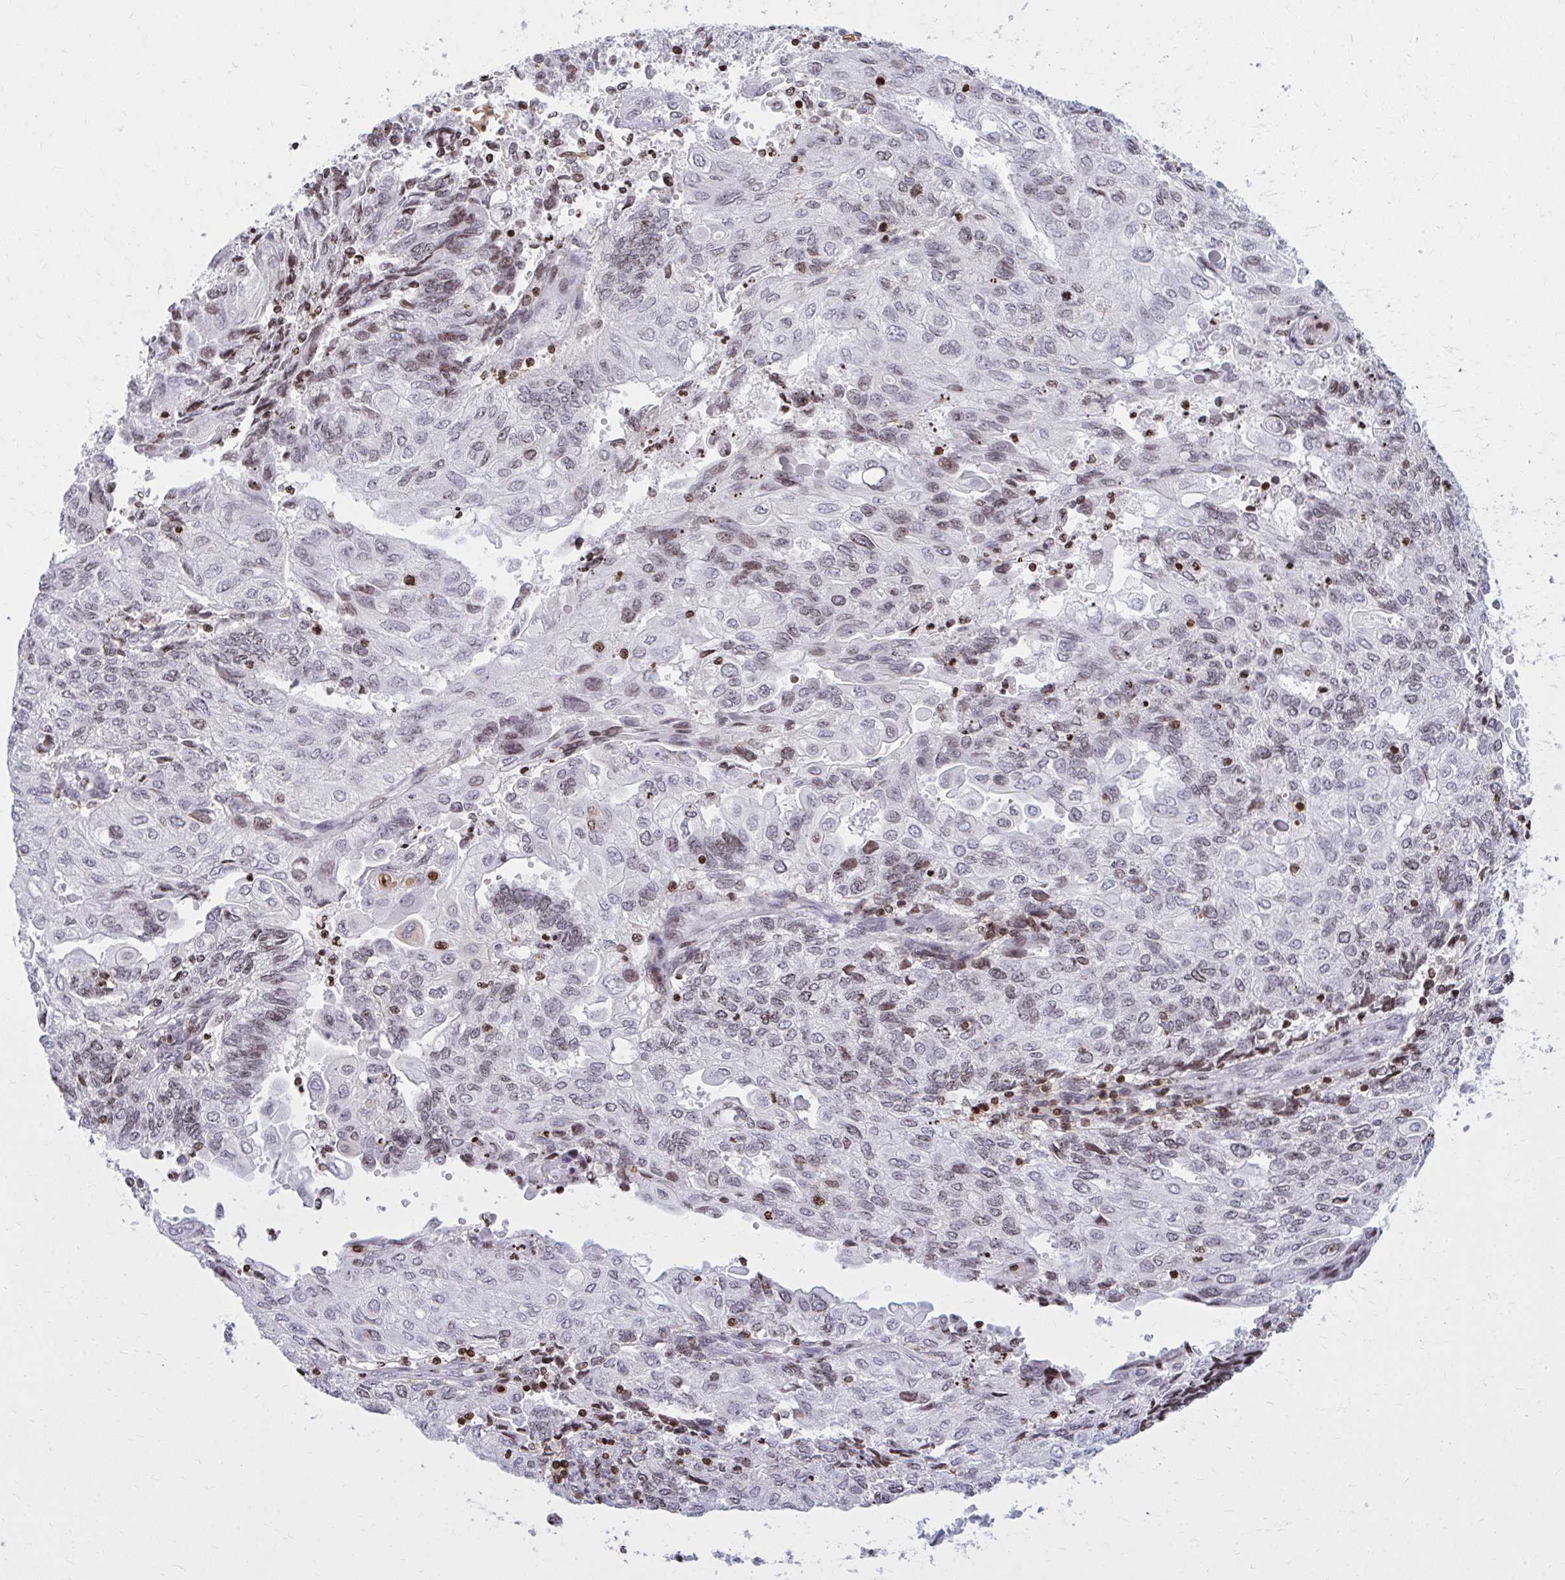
{"staining": {"intensity": "weak", "quantity": "25%-75%", "location": "nuclear"}, "tissue": "endometrial cancer", "cell_type": "Tumor cells", "image_type": "cancer", "snomed": [{"axis": "morphology", "description": "Adenocarcinoma, NOS"}, {"axis": "topography", "description": "Endometrium"}], "caption": "Protein staining reveals weak nuclear staining in about 25%-75% of tumor cells in endometrial adenocarcinoma. The protein of interest is shown in brown color, while the nuclei are stained blue.", "gene": "AP5M1", "patient": {"sex": "female", "age": 54}}